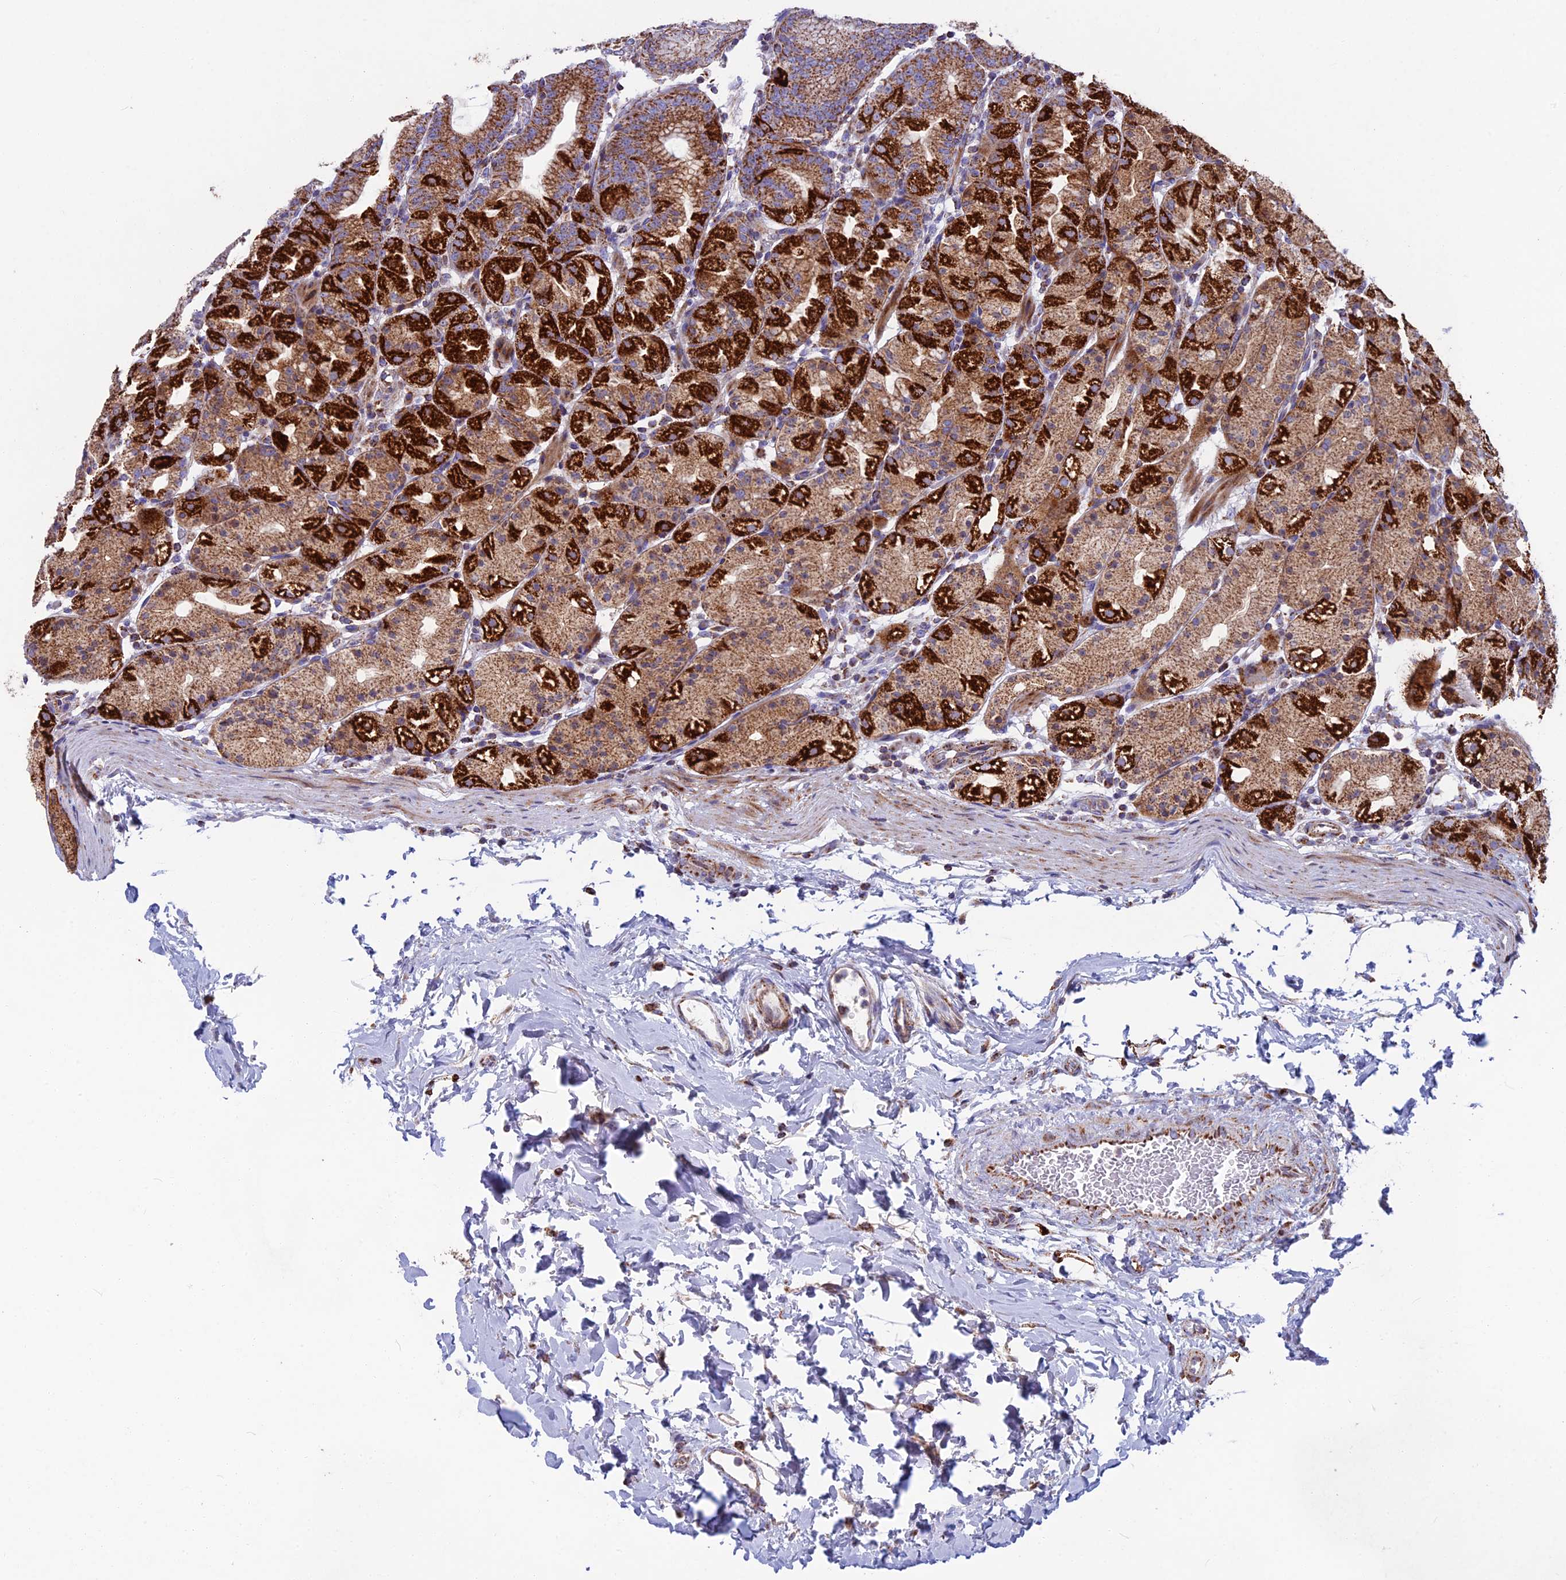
{"staining": {"intensity": "strong", "quantity": "25%-75%", "location": "cytoplasmic/membranous"}, "tissue": "stomach", "cell_type": "Glandular cells", "image_type": "normal", "snomed": [{"axis": "morphology", "description": "Normal tissue, NOS"}, {"axis": "topography", "description": "Stomach, upper"}], "caption": "Immunohistochemistry micrograph of normal human stomach stained for a protein (brown), which displays high levels of strong cytoplasmic/membranous expression in about 25%-75% of glandular cells.", "gene": "CS", "patient": {"sex": "male", "age": 48}}